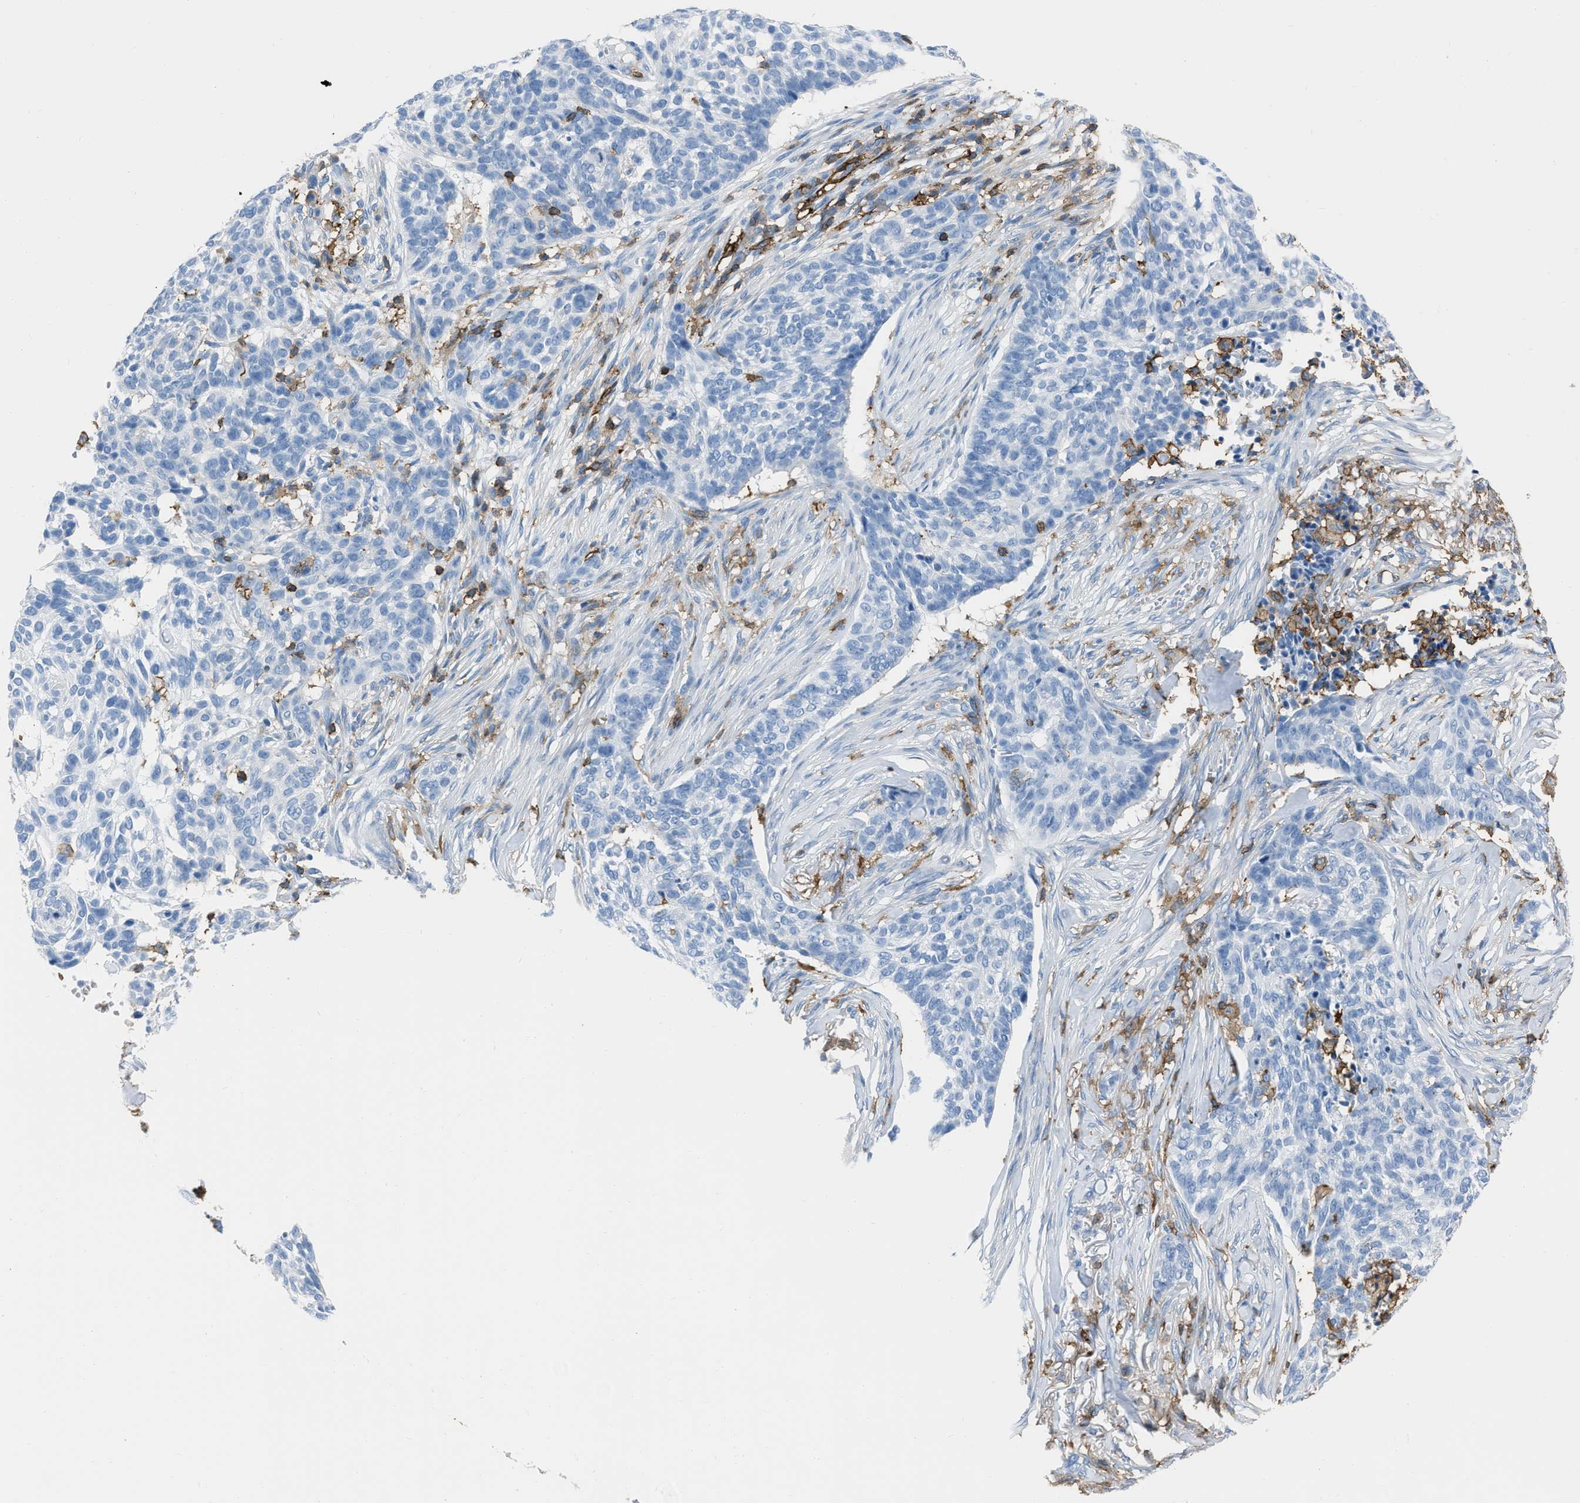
{"staining": {"intensity": "negative", "quantity": "none", "location": "none"}, "tissue": "skin cancer", "cell_type": "Tumor cells", "image_type": "cancer", "snomed": [{"axis": "morphology", "description": "Basal cell carcinoma"}, {"axis": "topography", "description": "Skin"}], "caption": "Immunohistochemistry photomicrograph of neoplastic tissue: skin cancer stained with DAB demonstrates no significant protein staining in tumor cells.", "gene": "LSP1", "patient": {"sex": "male", "age": 85}}